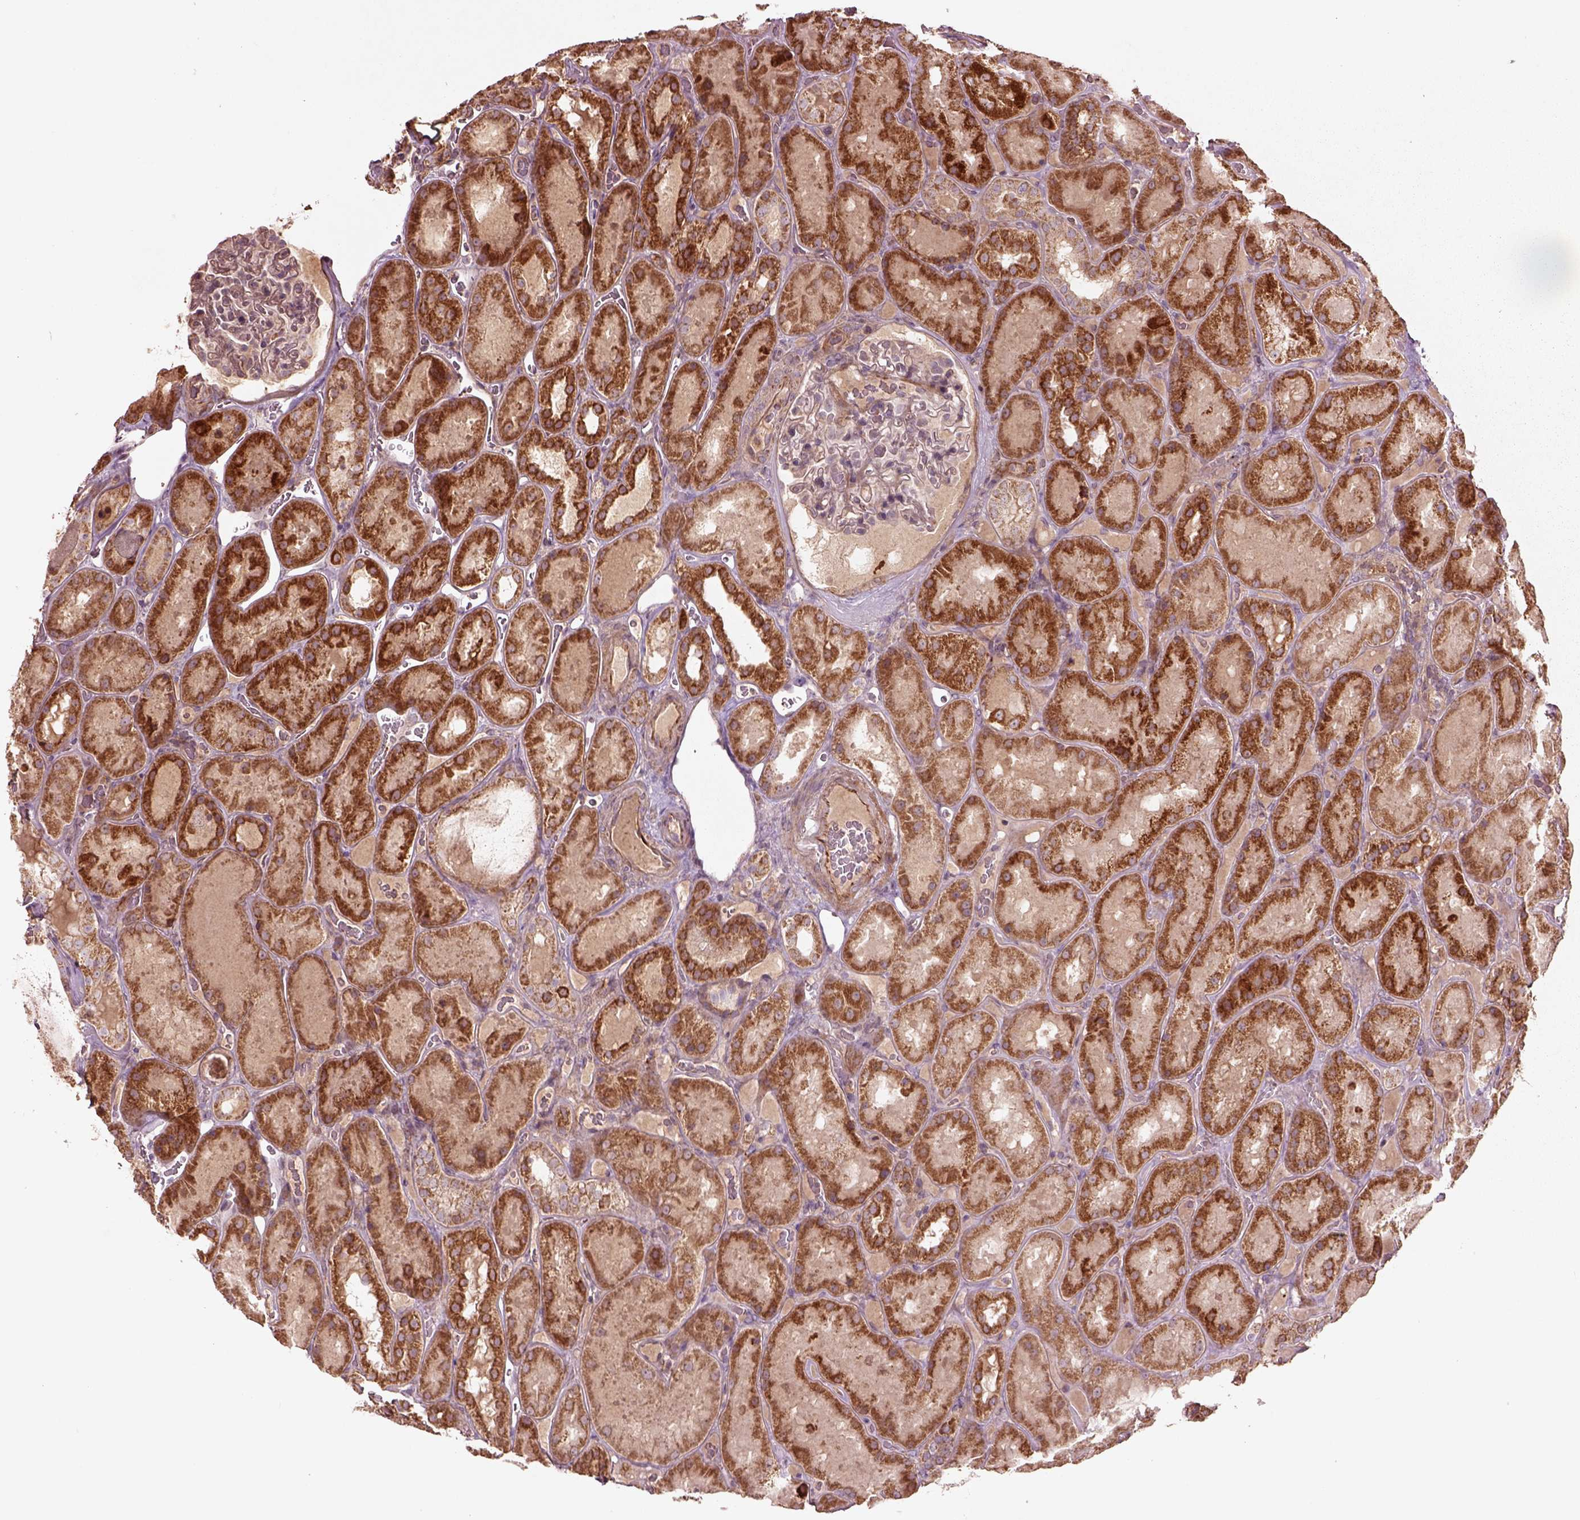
{"staining": {"intensity": "weak", "quantity": "<25%", "location": "cytoplasmic/membranous"}, "tissue": "kidney", "cell_type": "Cells in glomeruli", "image_type": "normal", "snomed": [{"axis": "morphology", "description": "Normal tissue, NOS"}, {"axis": "topography", "description": "Kidney"}], "caption": "Photomicrograph shows no protein expression in cells in glomeruli of benign kidney.", "gene": "SLC25A31", "patient": {"sex": "male", "age": 73}}